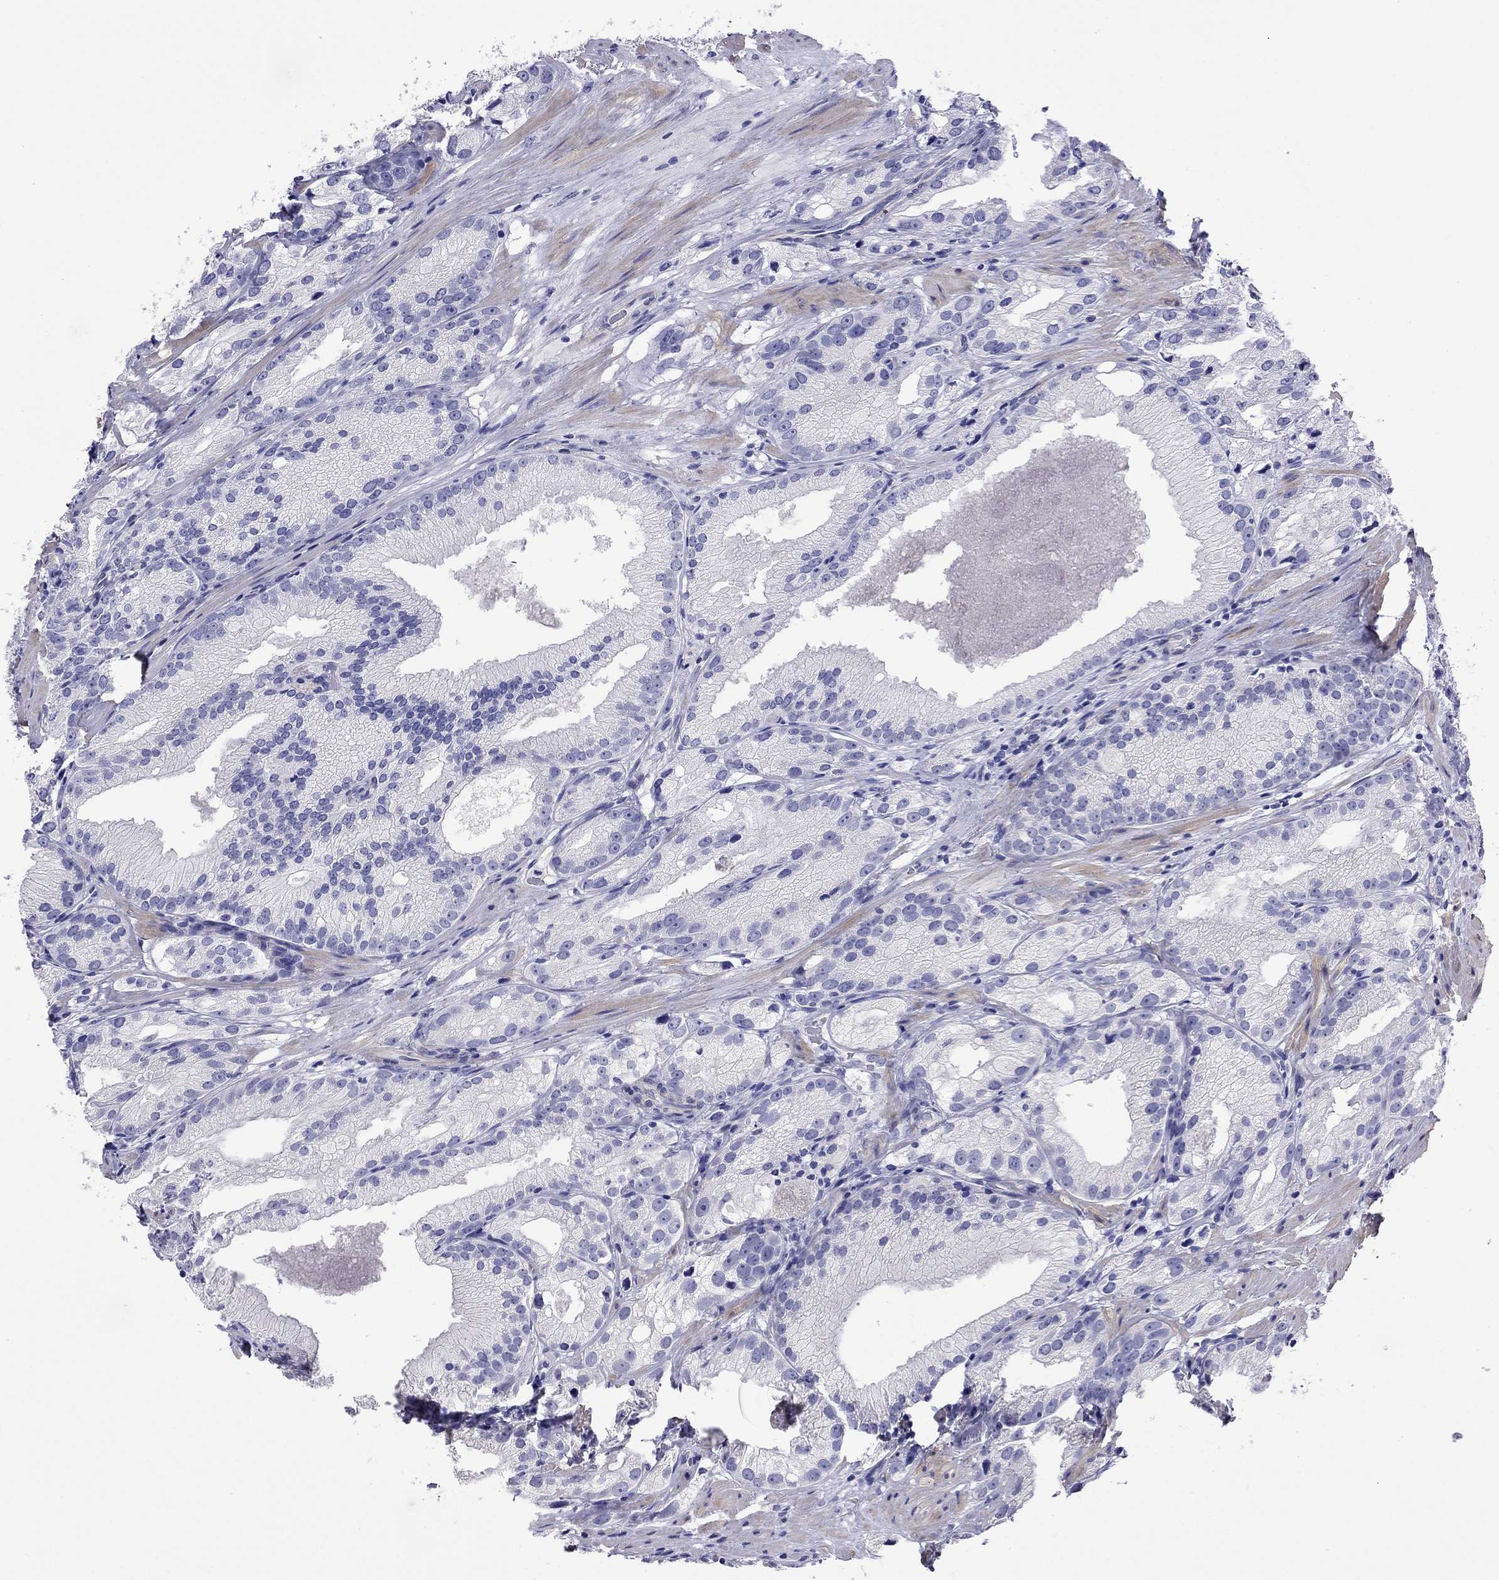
{"staining": {"intensity": "negative", "quantity": "none", "location": "none"}, "tissue": "prostate cancer", "cell_type": "Tumor cells", "image_type": "cancer", "snomed": [{"axis": "morphology", "description": "Adenocarcinoma, High grade"}, {"axis": "topography", "description": "Prostate and seminal vesicle, NOS"}], "caption": "Image shows no significant protein expression in tumor cells of prostate cancer. Nuclei are stained in blue.", "gene": "KIAA2012", "patient": {"sex": "male", "age": 62}}